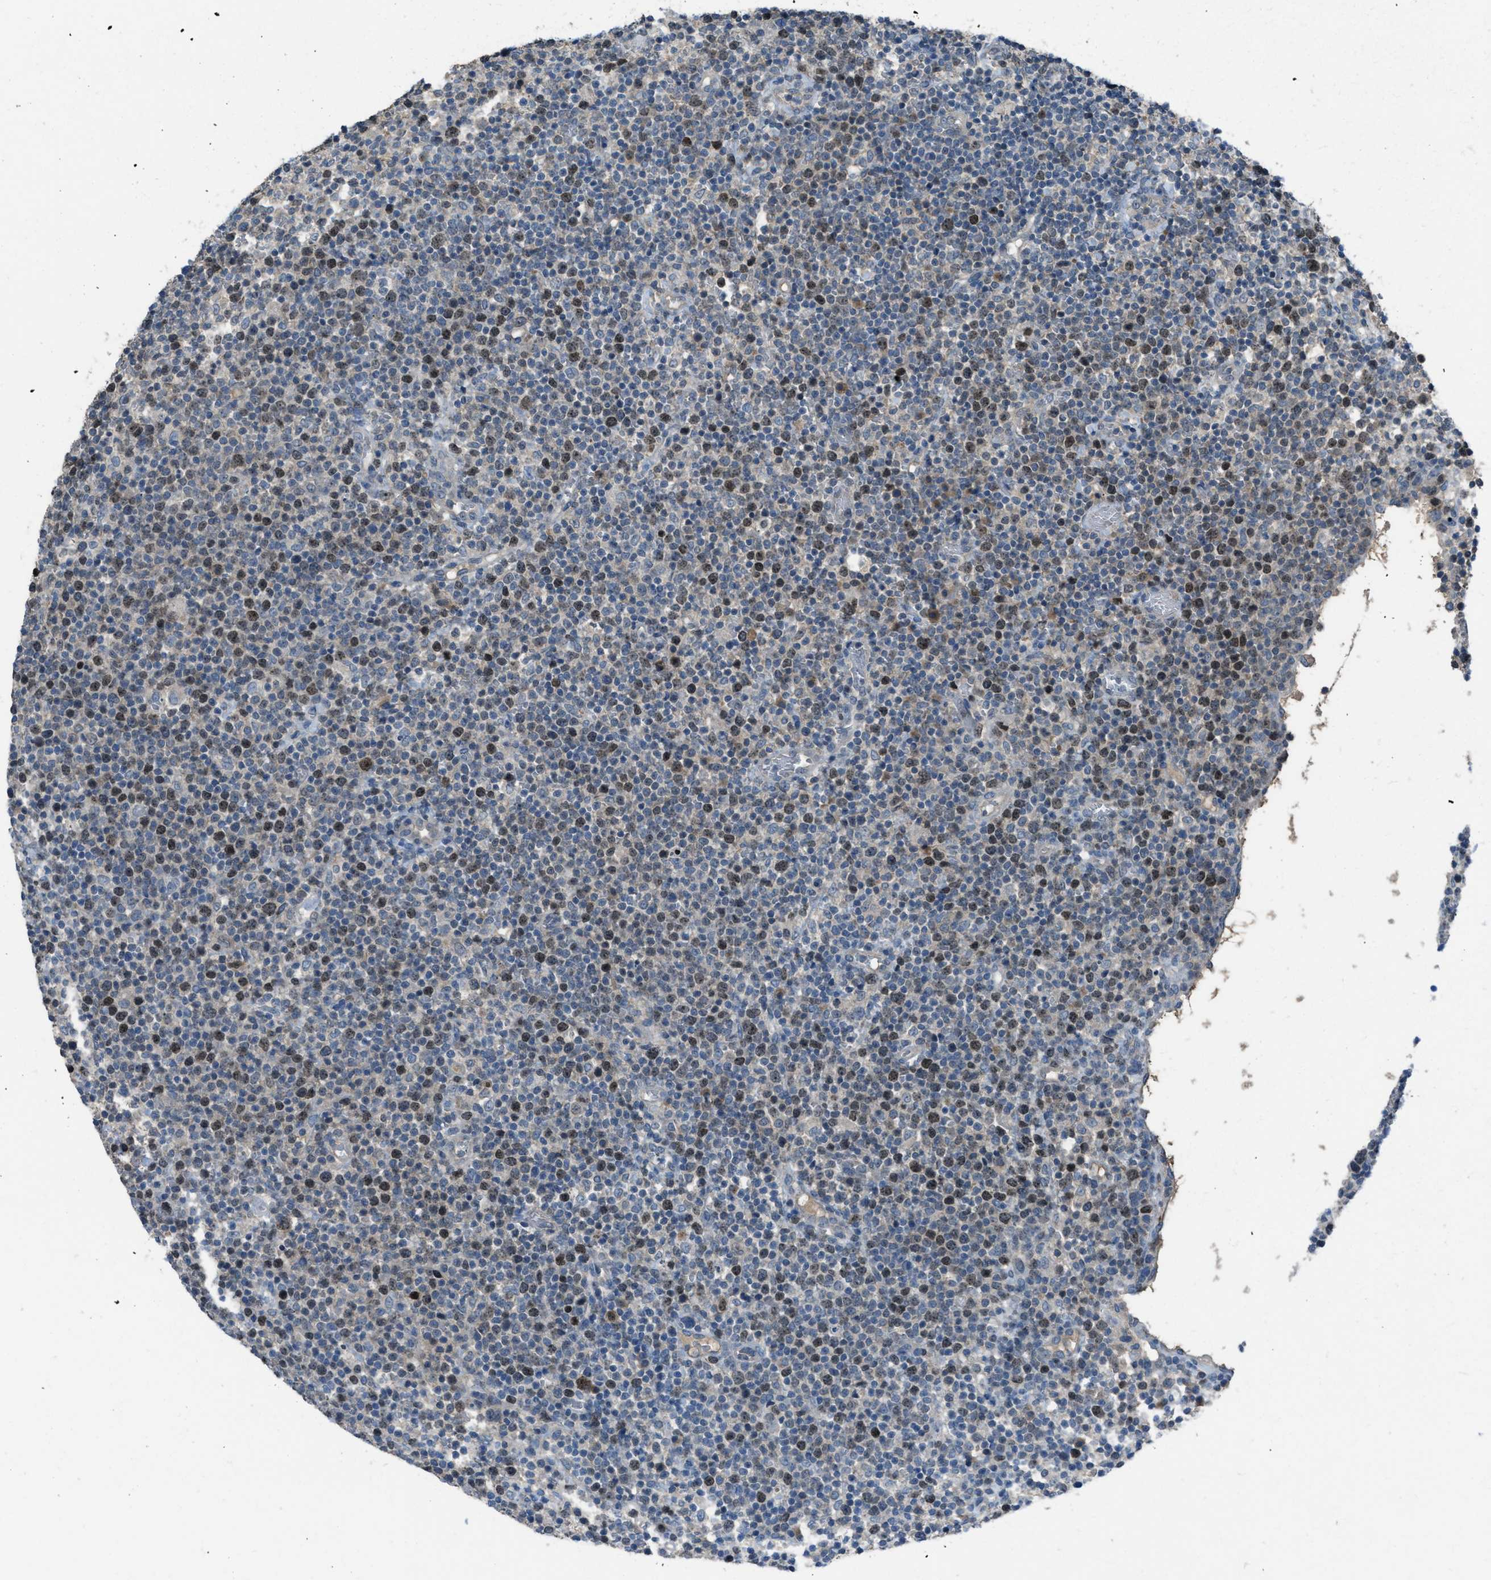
{"staining": {"intensity": "moderate", "quantity": "25%-75%", "location": "nuclear"}, "tissue": "lymphoma", "cell_type": "Tumor cells", "image_type": "cancer", "snomed": [{"axis": "morphology", "description": "Malignant lymphoma, non-Hodgkin's type, High grade"}, {"axis": "topography", "description": "Lymph node"}], "caption": "Immunohistochemical staining of lymphoma shows moderate nuclear protein expression in about 25%-75% of tumor cells.", "gene": "MIS18A", "patient": {"sex": "male", "age": 61}}